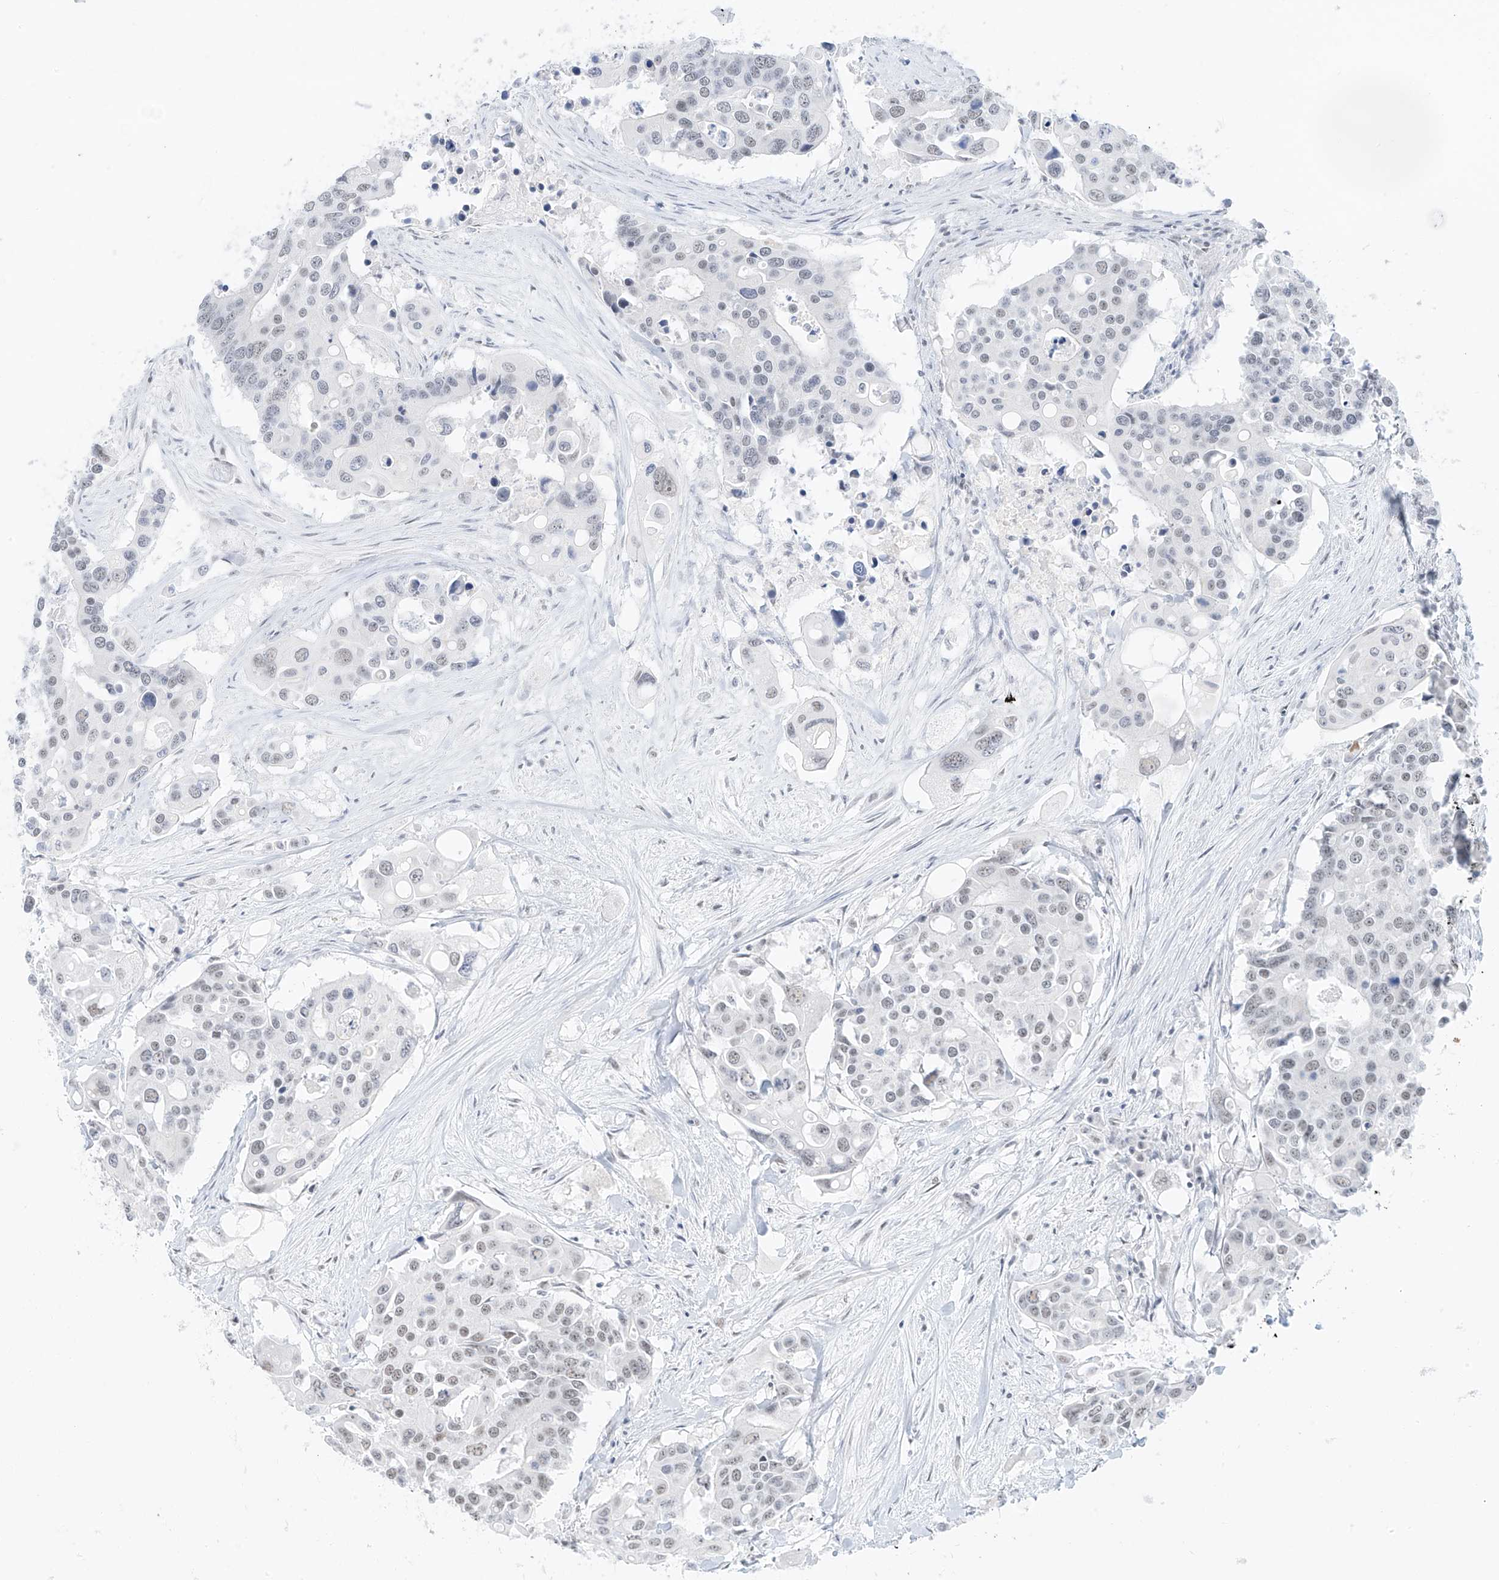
{"staining": {"intensity": "negative", "quantity": "none", "location": "none"}, "tissue": "colorectal cancer", "cell_type": "Tumor cells", "image_type": "cancer", "snomed": [{"axis": "morphology", "description": "Adenocarcinoma, NOS"}, {"axis": "topography", "description": "Colon"}], "caption": "Colorectal cancer stained for a protein using IHC displays no positivity tumor cells.", "gene": "PGC", "patient": {"sex": "male", "age": 77}}